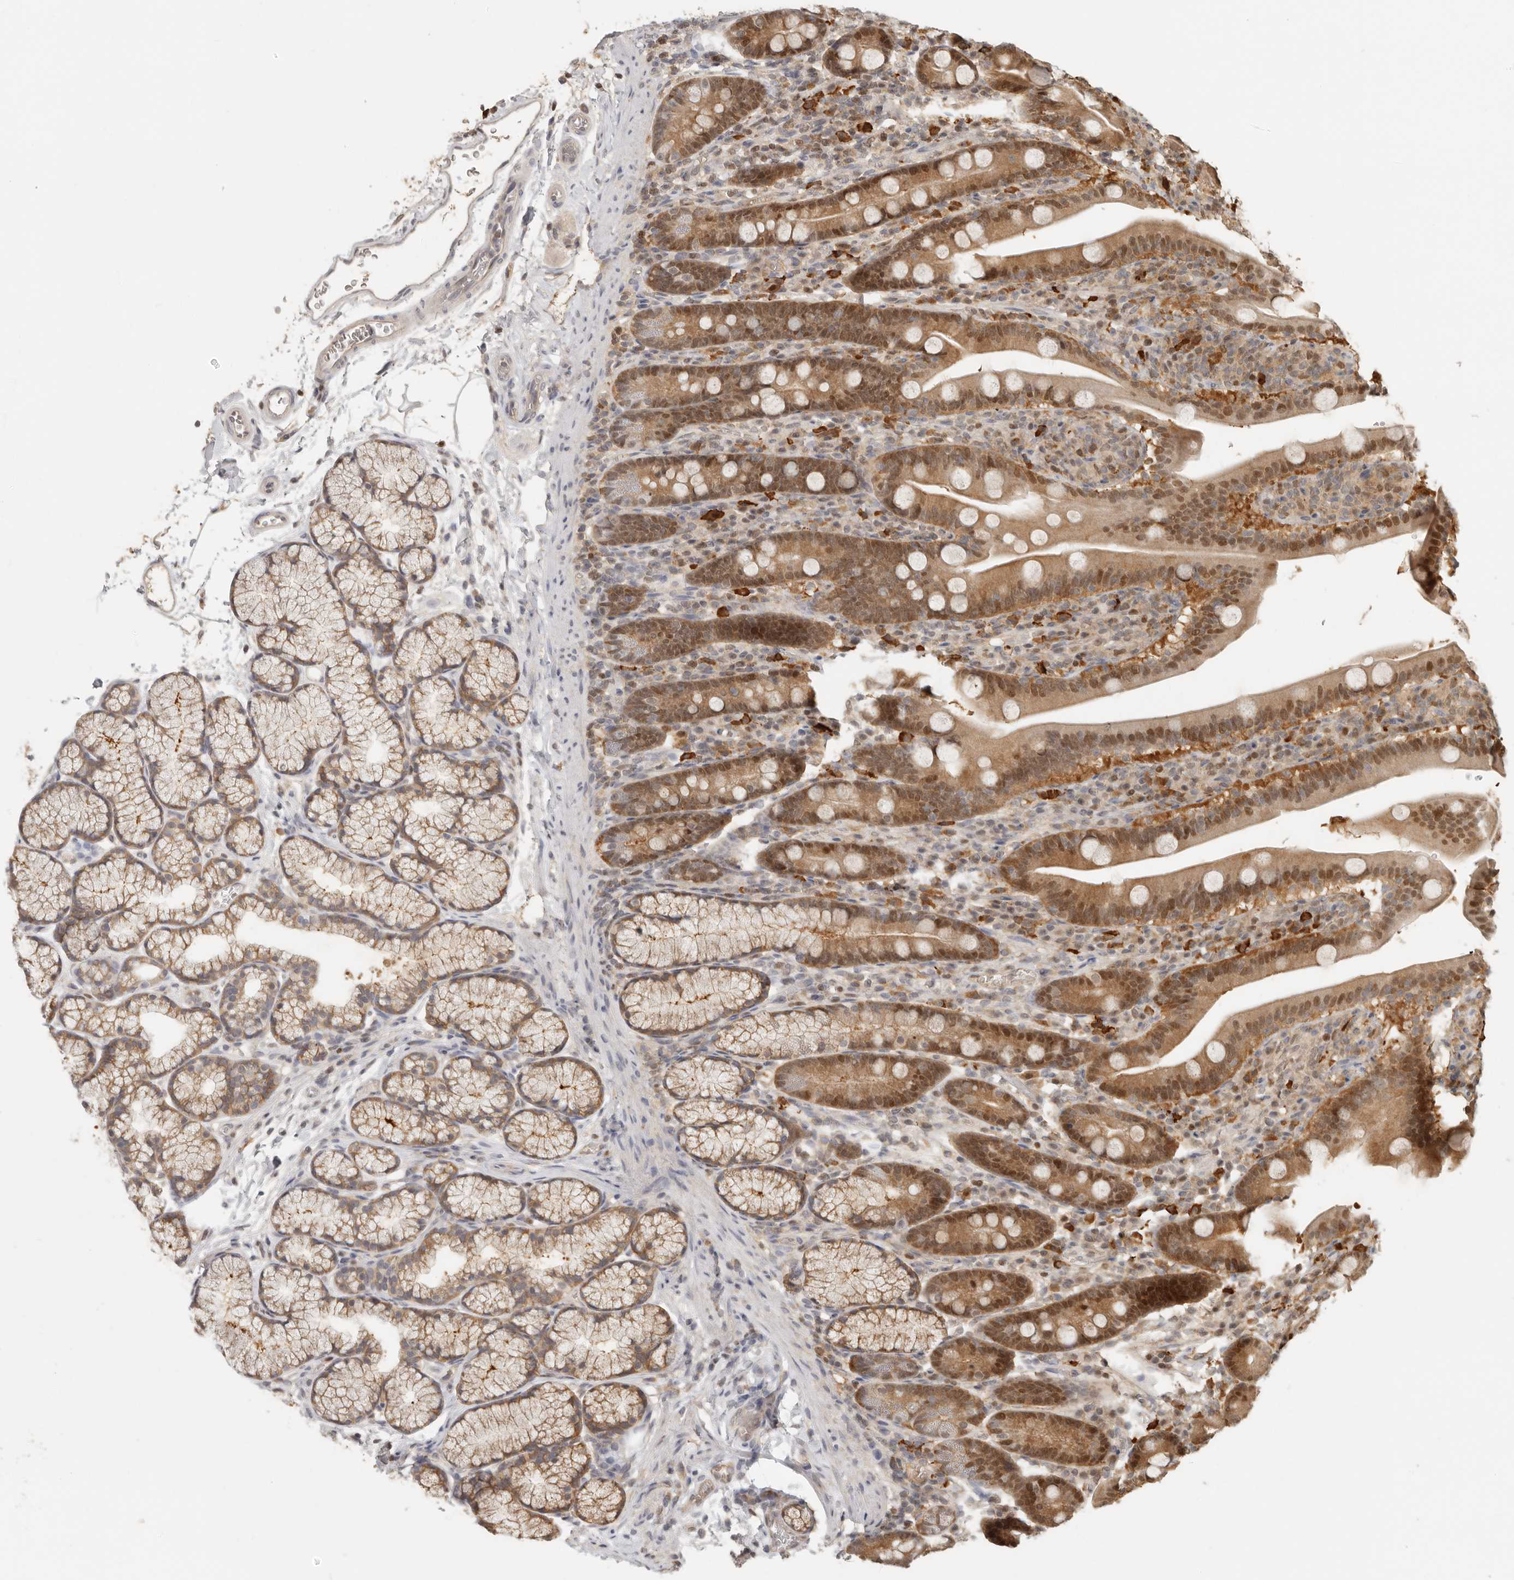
{"staining": {"intensity": "moderate", "quantity": ">75%", "location": "cytoplasmic/membranous,nuclear"}, "tissue": "duodenum", "cell_type": "Glandular cells", "image_type": "normal", "snomed": [{"axis": "morphology", "description": "Normal tissue, NOS"}, {"axis": "topography", "description": "Duodenum"}], "caption": "DAB immunohistochemical staining of benign human duodenum reveals moderate cytoplasmic/membranous,nuclear protein expression in about >75% of glandular cells.", "gene": "PSMA5", "patient": {"sex": "male", "age": 35}}